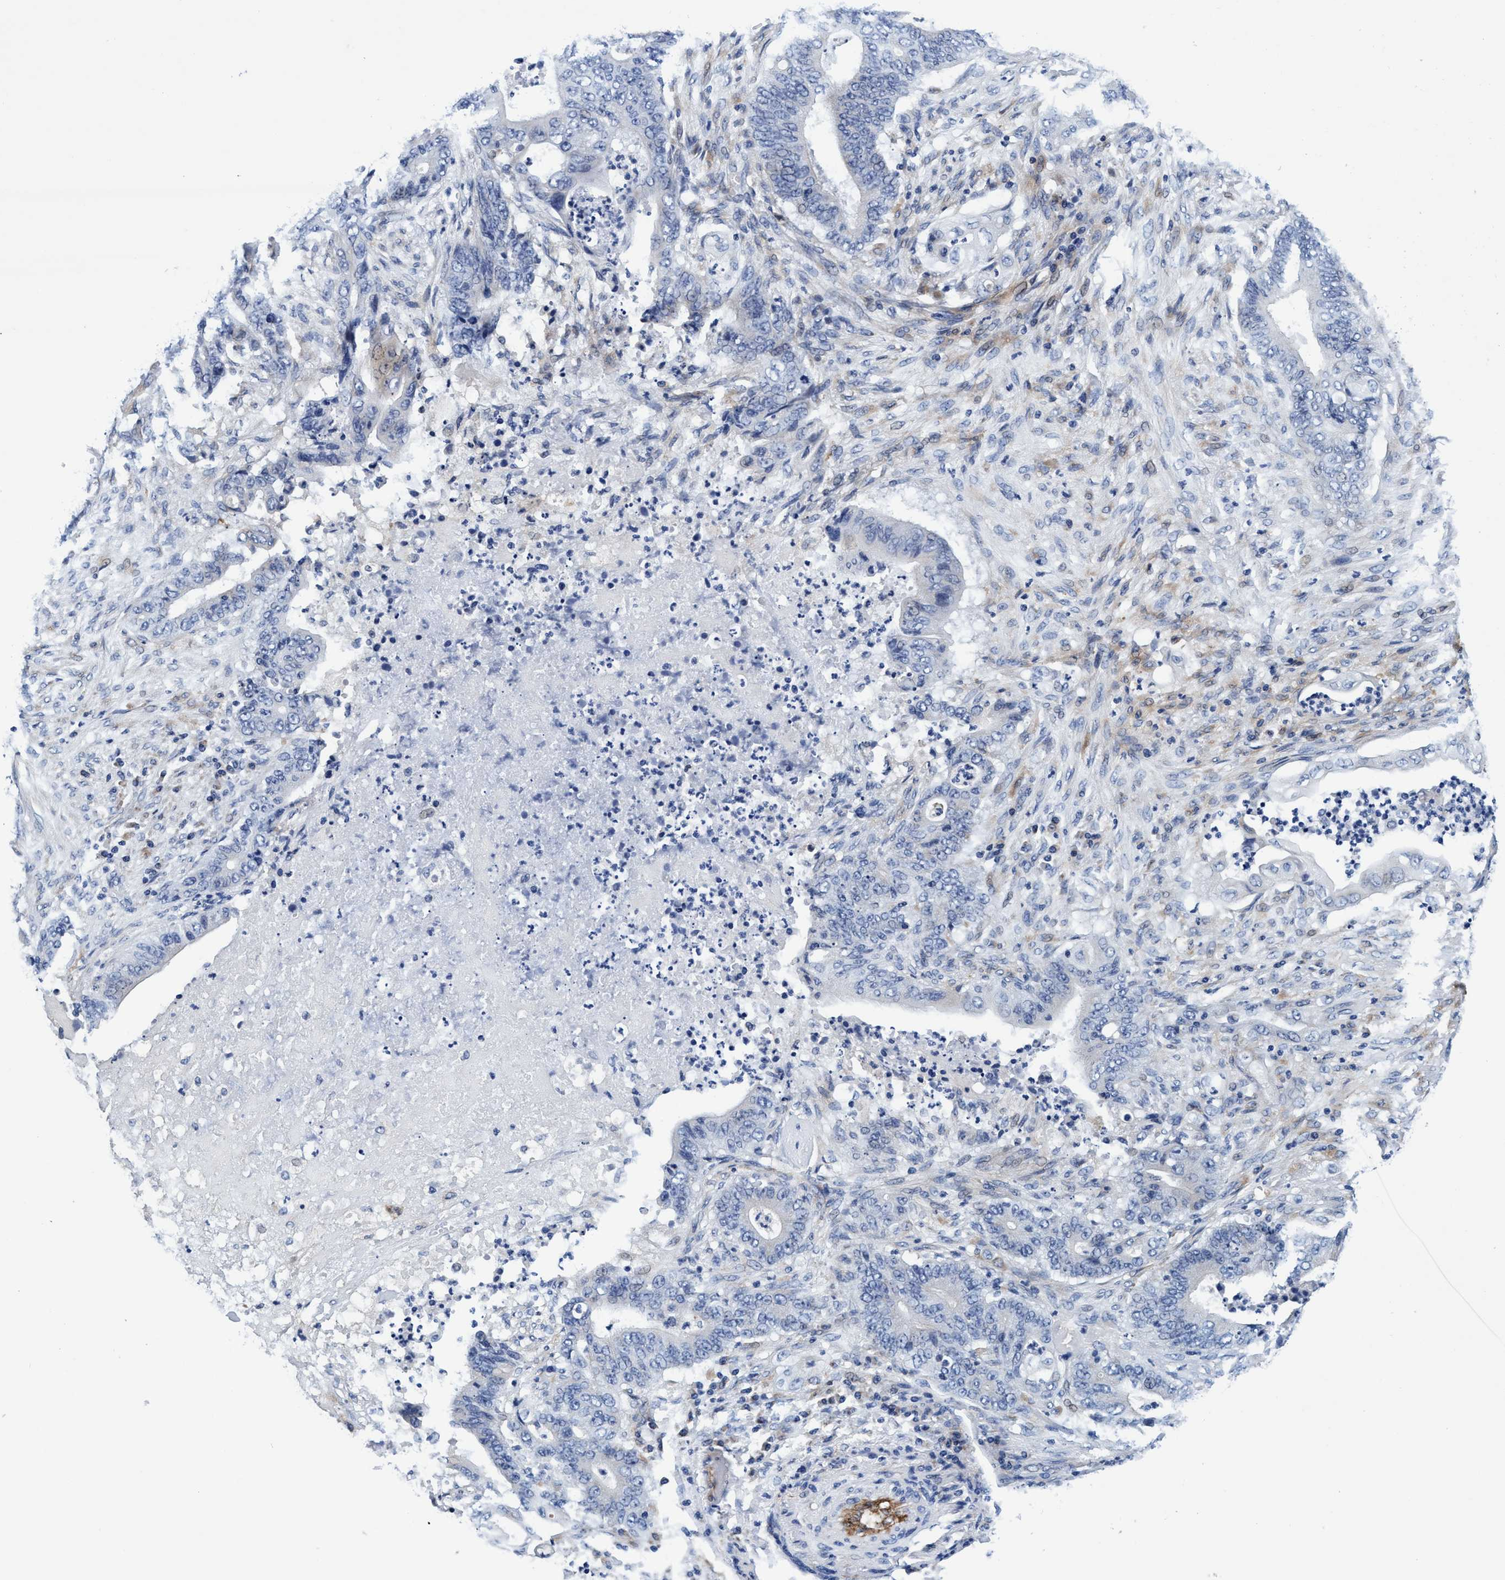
{"staining": {"intensity": "negative", "quantity": "none", "location": "none"}, "tissue": "stomach cancer", "cell_type": "Tumor cells", "image_type": "cancer", "snomed": [{"axis": "morphology", "description": "Adenocarcinoma, NOS"}, {"axis": "topography", "description": "Stomach"}], "caption": "Stomach cancer was stained to show a protein in brown. There is no significant staining in tumor cells.", "gene": "UBALD2", "patient": {"sex": "female", "age": 73}}